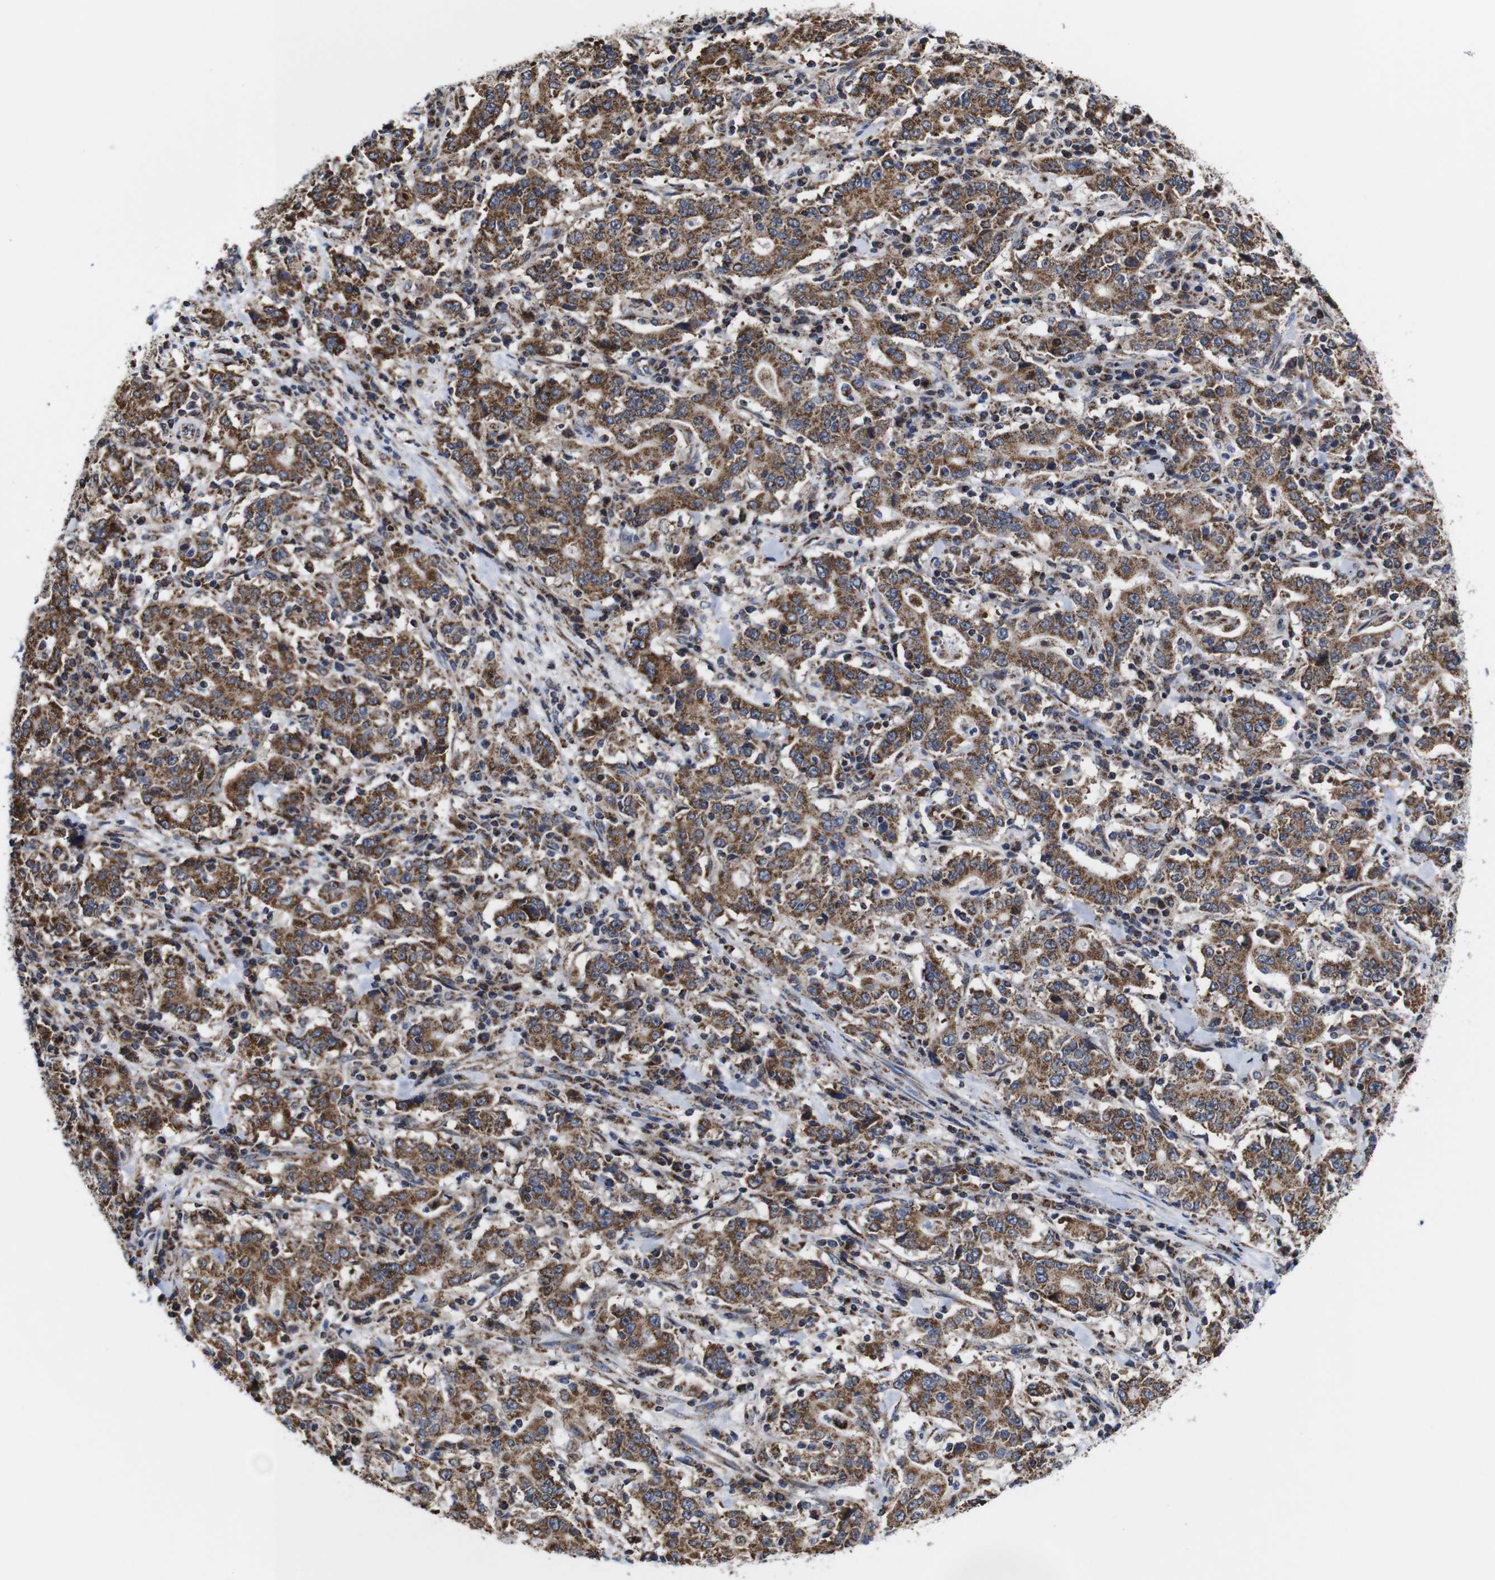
{"staining": {"intensity": "moderate", "quantity": ">75%", "location": "cytoplasmic/membranous"}, "tissue": "stomach cancer", "cell_type": "Tumor cells", "image_type": "cancer", "snomed": [{"axis": "morphology", "description": "Normal tissue, NOS"}, {"axis": "morphology", "description": "Adenocarcinoma, NOS"}, {"axis": "topography", "description": "Stomach, upper"}, {"axis": "topography", "description": "Stomach"}], "caption": "This micrograph displays stomach adenocarcinoma stained with immunohistochemistry to label a protein in brown. The cytoplasmic/membranous of tumor cells show moderate positivity for the protein. Nuclei are counter-stained blue.", "gene": "C17orf80", "patient": {"sex": "male", "age": 59}}